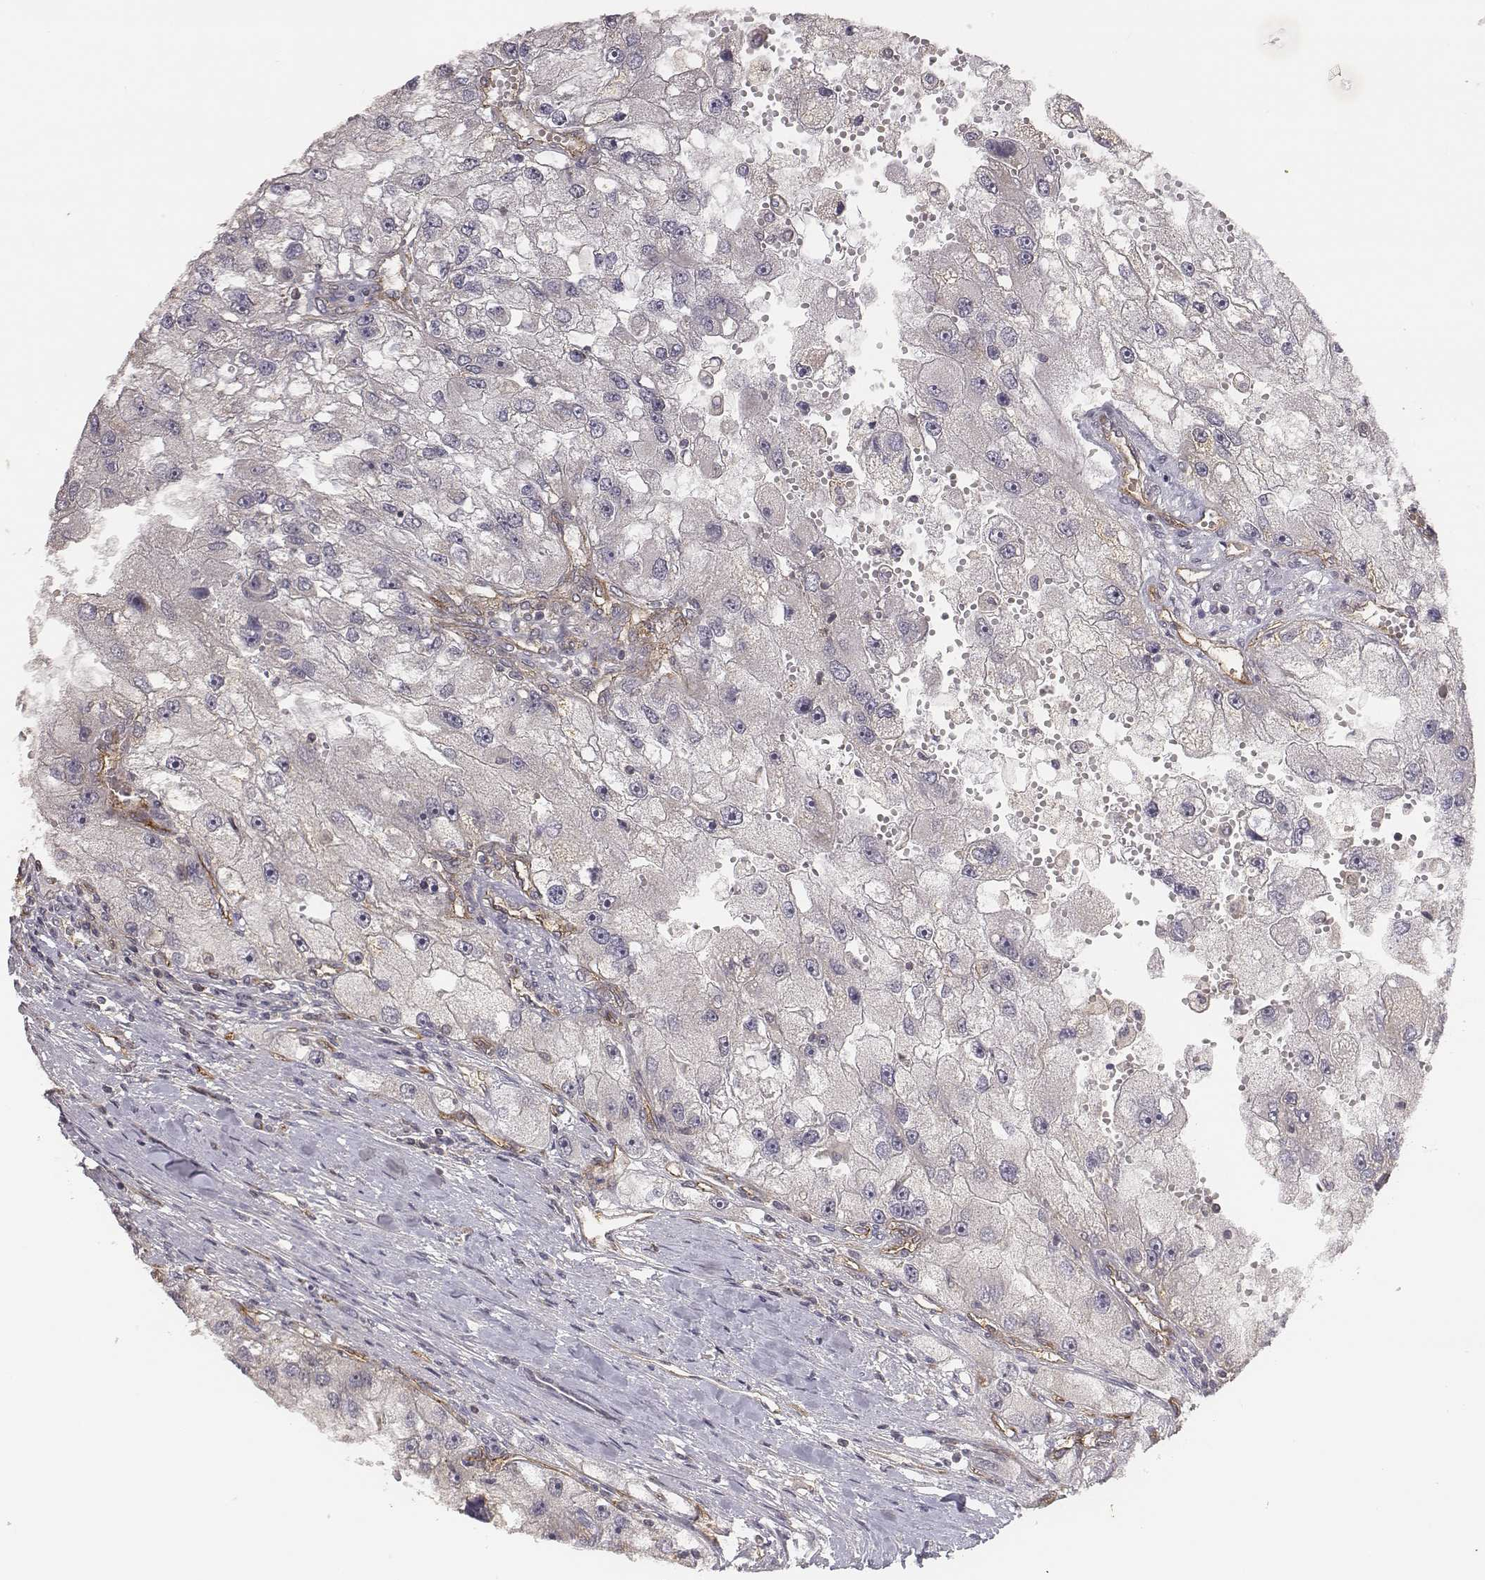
{"staining": {"intensity": "negative", "quantity": "none", "location": "none"}, "tissue": "renal cancer", "cell_type": "Tumor cells", "image_type": "cancer", "snomed": [{"axis": "morphology", "description": "Adenocarcinoma, NOS"}, {"axis": "topography", "description": "Kidney"}], "caption": "High magnification brightfield microscopy of renal cancer stained with DAB (brown) and counterstained with hematoxylin (blue): tumor cells show no significant positivity.", "gene": "PTPRG", "patient": {"sex": "male", "age": 63}}